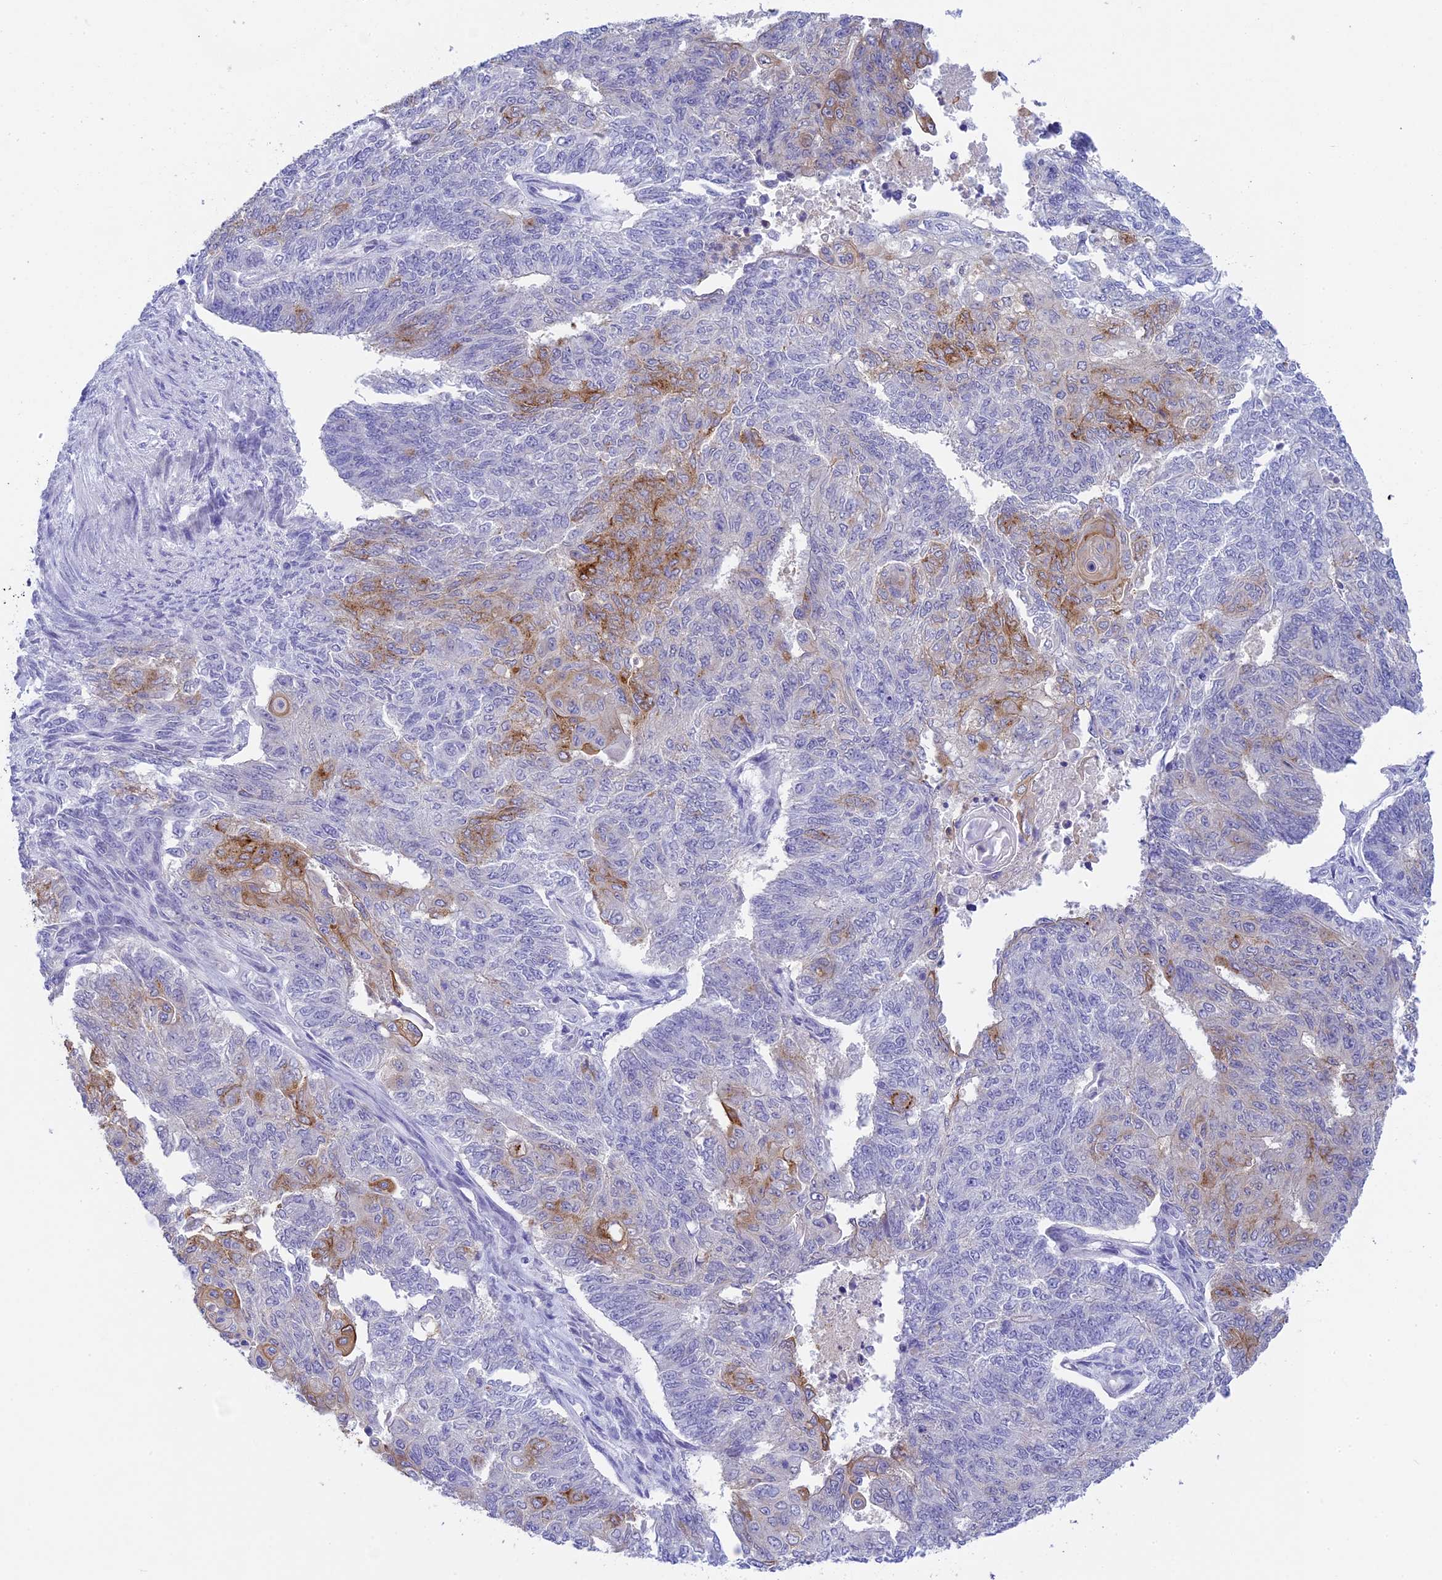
{"staining": {"intensity": "moderate", "quantity": "<25%", "location": "cytoplasmic/membranous"}, "tissue": "endometrial cancer", "cell_type": "Tumor cells", "image_type": "cancer", "snomed": [{"axis": "morphology", "description": "Adenocarcinoma, NOS"}, {"axis": "topography", "description": "Endometrium"}], "caption": "The photomicrograph exhibits immunohistochemical staining of endometrial cancer. There is moderate cytoplasmic/membranous positivity is present in about <25% of tumor cells.", "gene": "TACSTD2", "patient": {"sex": "female", "age": 32}}